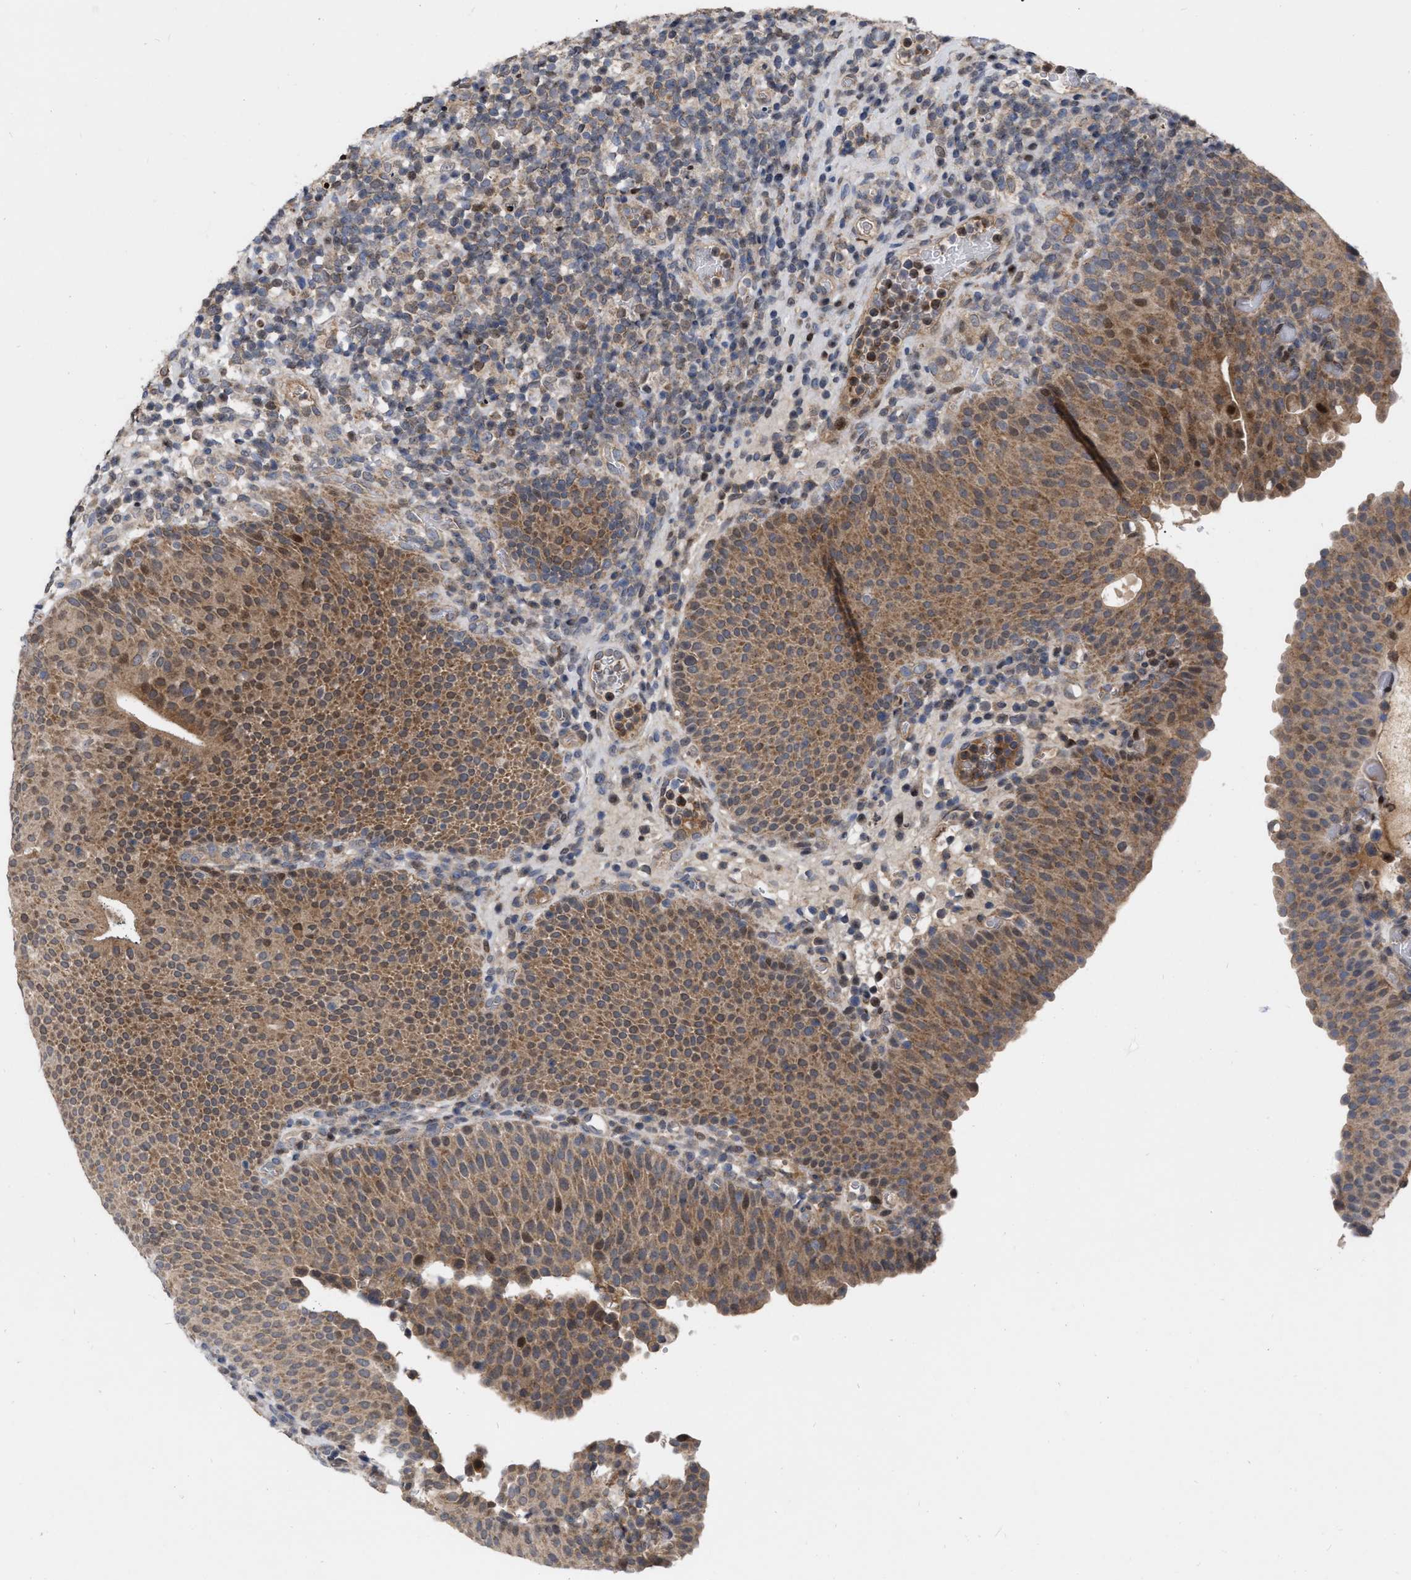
{"staining": {"intensity": "weak", "quantity": ">75%", "location": "cytoplasmic/membranous,nuclear"}, "tissue": "urothelial cancer", "cell_type": "Tumor cells", "image_type": "cancer", "snomed": [{"axis": "morphology", "description": "Urothelial carcinoma, High grade"}, {"axis": "topography", "description": "Urinary bladder"}], "caption": "IHC micrograph of neoplastic tissue: human urothelial carcinoma (high-grade) stained using IHC reveals low levels of weak protein expression localized specifically in the cytoplasmic/membranous and nuclear of tumor cells, appearing as a cytoplasmic/membranous and nuclear brown color.", "gene": "MDM4", "patient": {"sex": "male", "age": 74}}